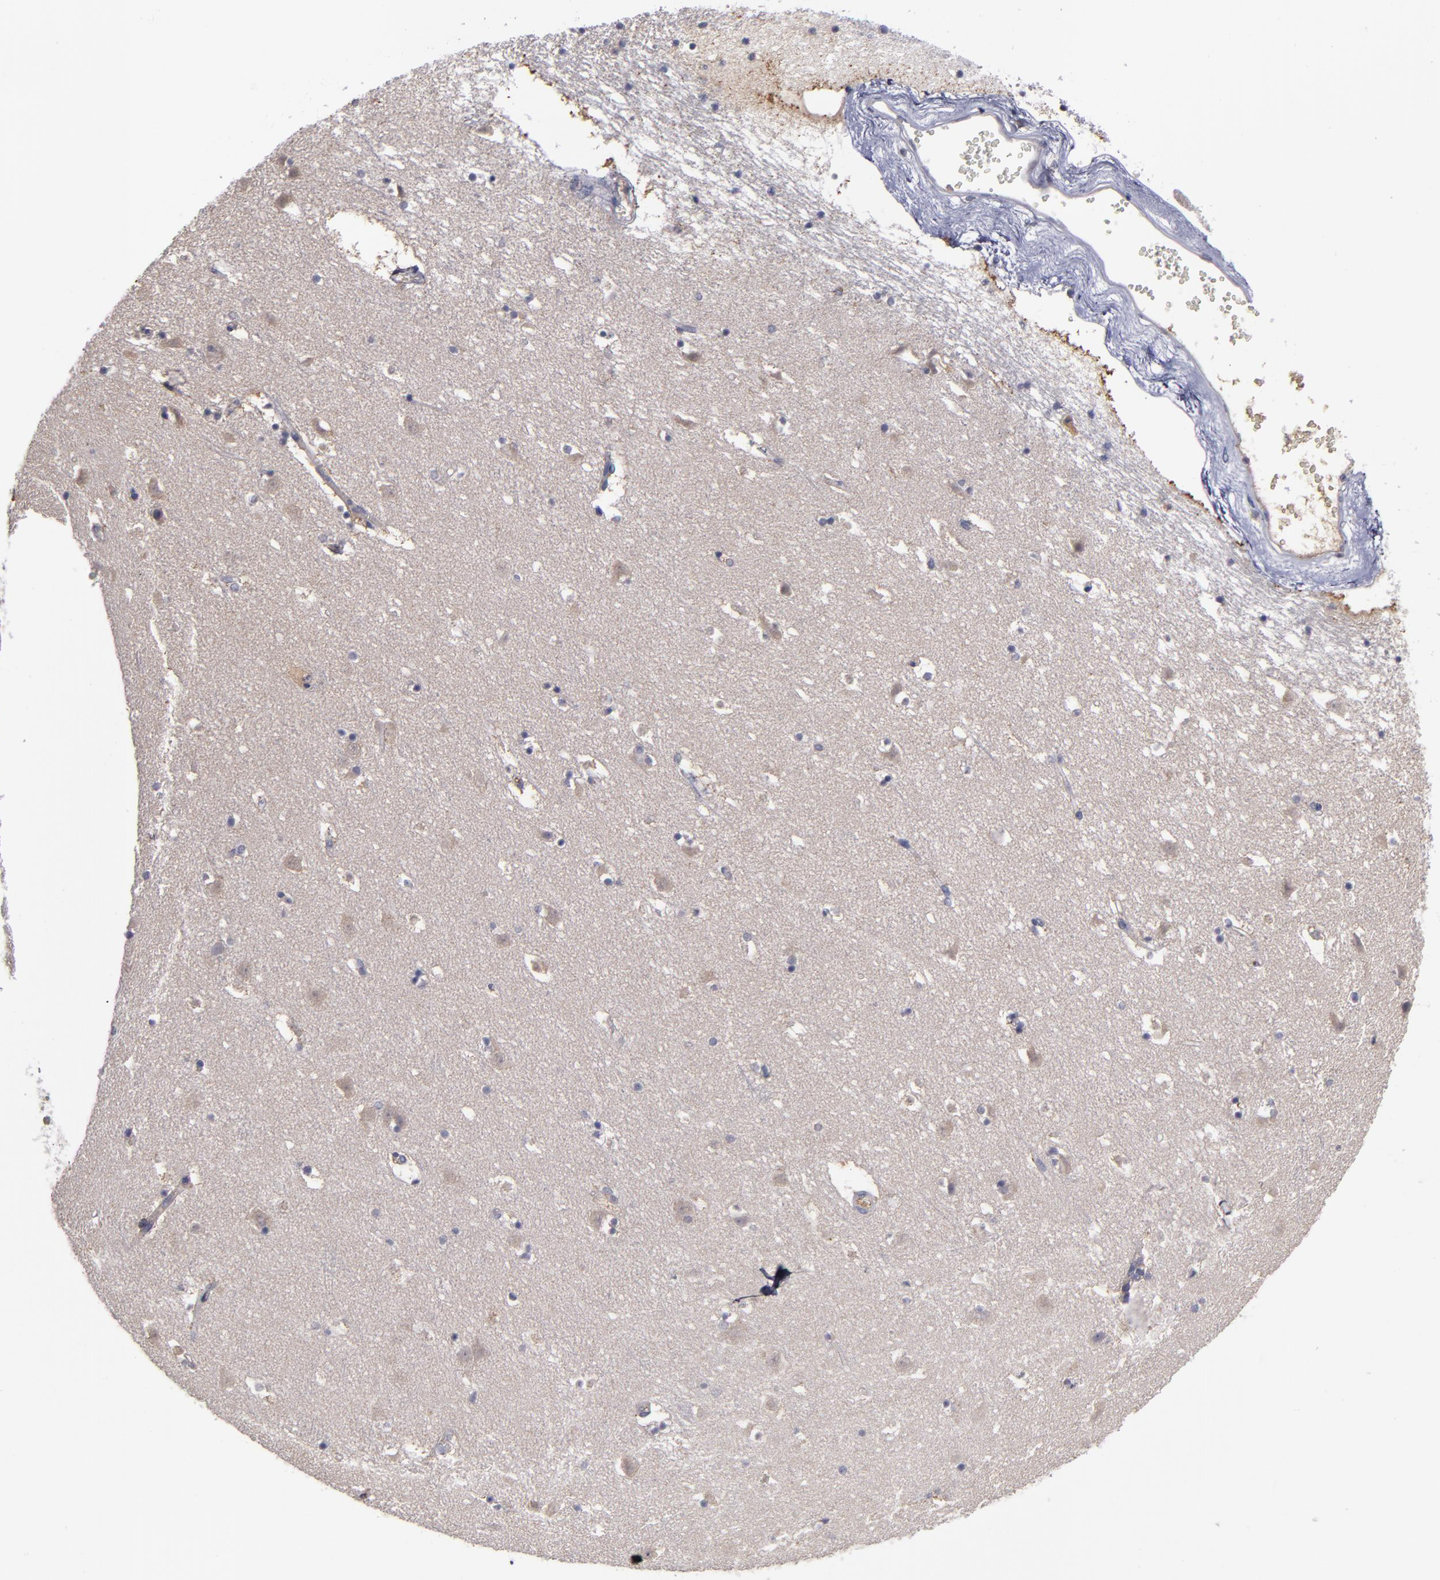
{"staining": {"intensity": "negative", "quantity": "none", "location": "none"}, "tissue": "caudate", "cell_type": "Glial cells", "image_type": "normal", "snomed": [{"axis": "morphology", "description": "Normal tissue, NOS"}, {"axis": "topography", "description": "Lateral ventricle wall"}], "caption": "An image of caudate stained for a protein exhibits no brown staining in glial cells. The staining is performed using DAB brown chromogen with nuclei counter-stained in using hematoxylin.", "gene": "MMP11", "patient": {"sex": "male", "age": 45}}